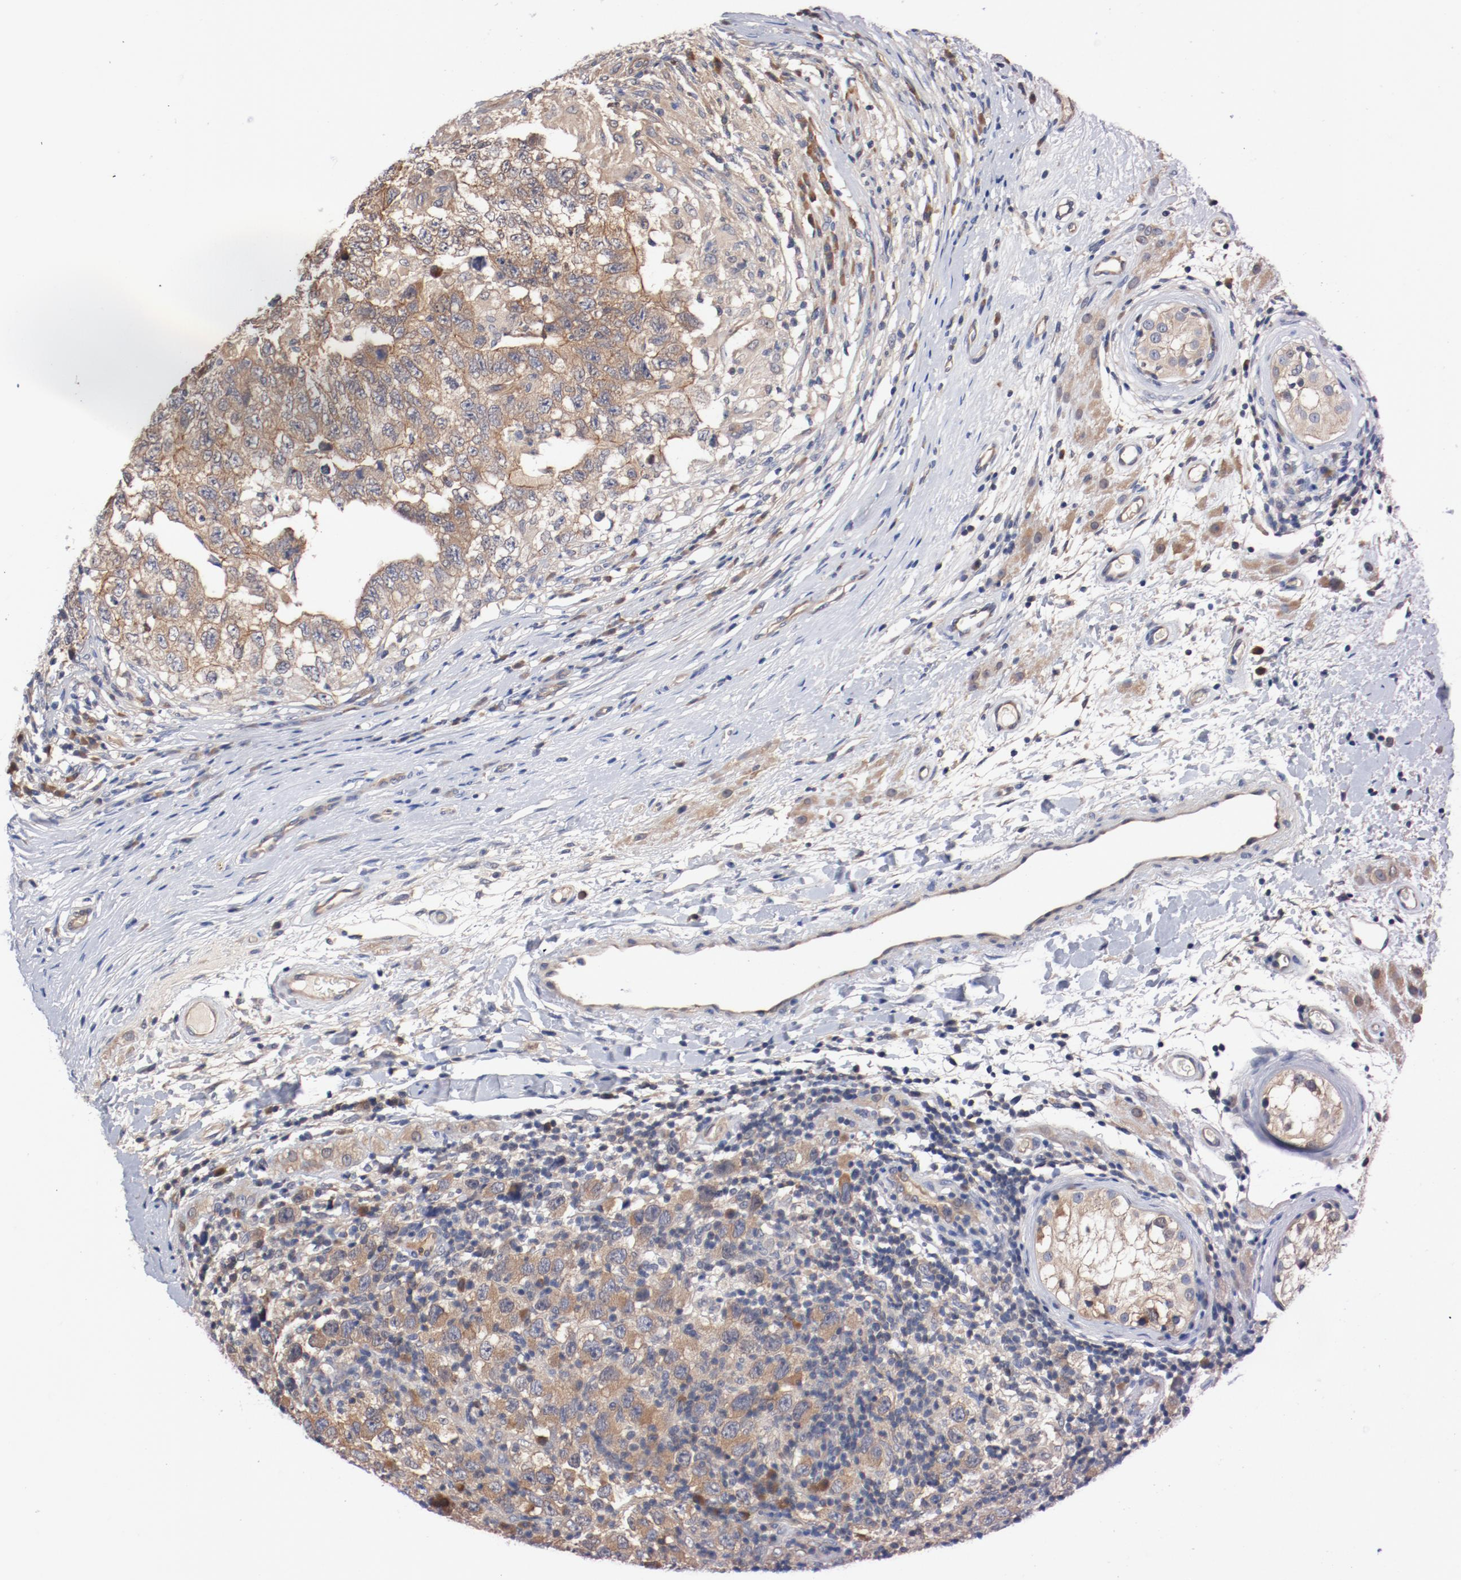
{"staining": {"intensity": "weak", "quantity": ">75%", "location": "cytoplasmic/membranous"}, "tissue": "testis cancer", "cell_type": "Tumor cells", "image_type": "cancer", "snomed": [{"axis": "morphology", "description": "Carcinoma, Embryonal, NOS"}, {"axis": "topography", "description": "Testis"}], "caption": "Immunohistochemical staining of human embryonal carcinoma (testis) displays low levels of weak cytoplasmic/membranous protein staining in about >75% of tumor cells. (IHC, brightfield microscopy, high magnification).", "gene": "PITPNM2", "patient": {"sex": "male", "age": 21}}